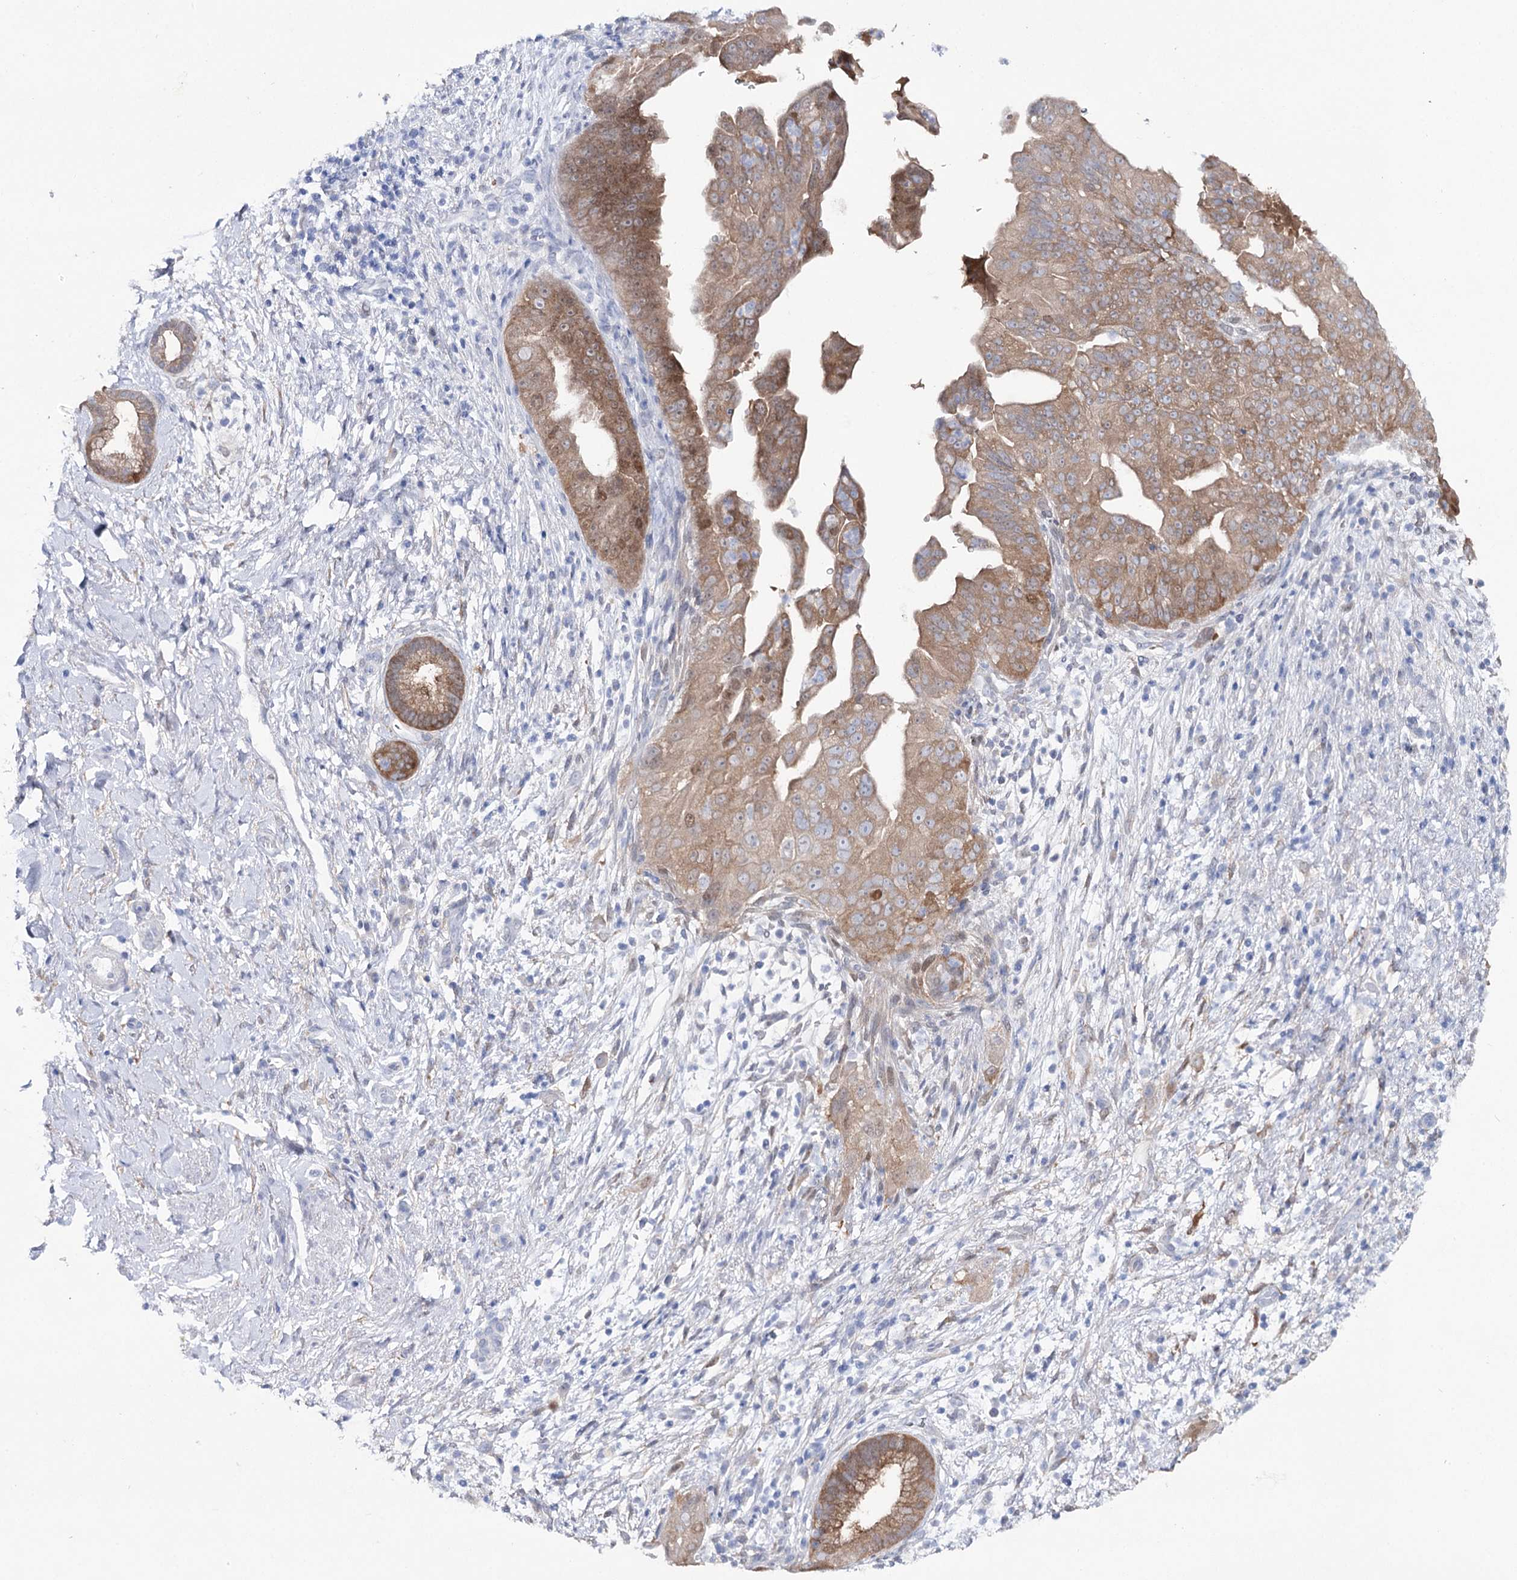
{"staining": {"intensity": "strong", "quantity": ">75%", "location": "cytoplasmic/membranous,nuclear"}, "tissue": "pancreatic cancer", "cell_type": "Tumor cells", "image_type": "cancer", "snomed": [{"axis": "morphology", "description": "Adenocarcinoma, NOS"}, {"axis": "topography", "description": "Pancreas"}], "caption": "Protein staining of pancreatic cancer tissue displays strong cytoplasmic/membranous and nuclear staining in approximately >75% of tumor cells. (Brightfield microscopy of DAB IHC at high magnification).", "gene": "UGDH", "patient": {"sex": "female", "age": 78}}